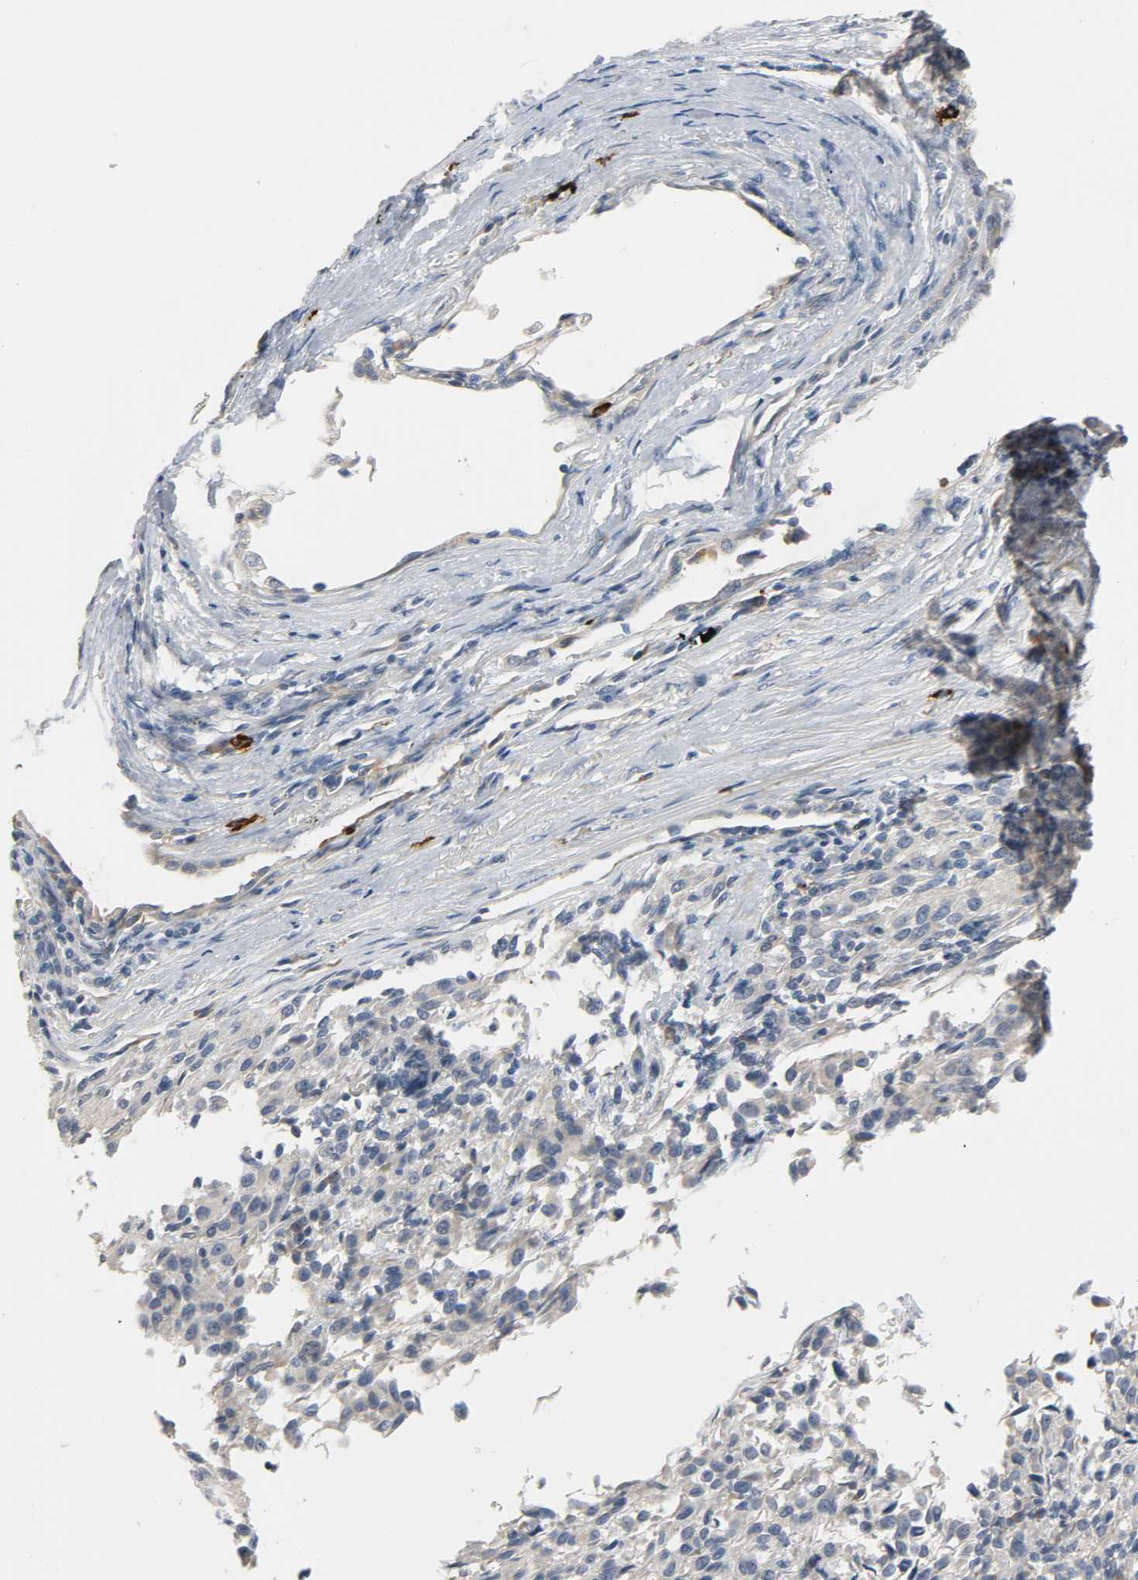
{"staining": {"intensity": "negative", "quantity": "none", "location": "none"}, "tissue": "melanoma", "cell_type": "Tumor cells", "image_type": "cancer", "snomed": [{"axis": "morphology", "description": "Malignant melanoma, Metastatic site"}, {"axis": "topography", "description": "Lung"}], "caption": "The IHC histopathology image has no significant expression in tumor cells of melanoma tissue.", "gene": "LIMCH1", "patient": {"sex": "male", "age": 64}}